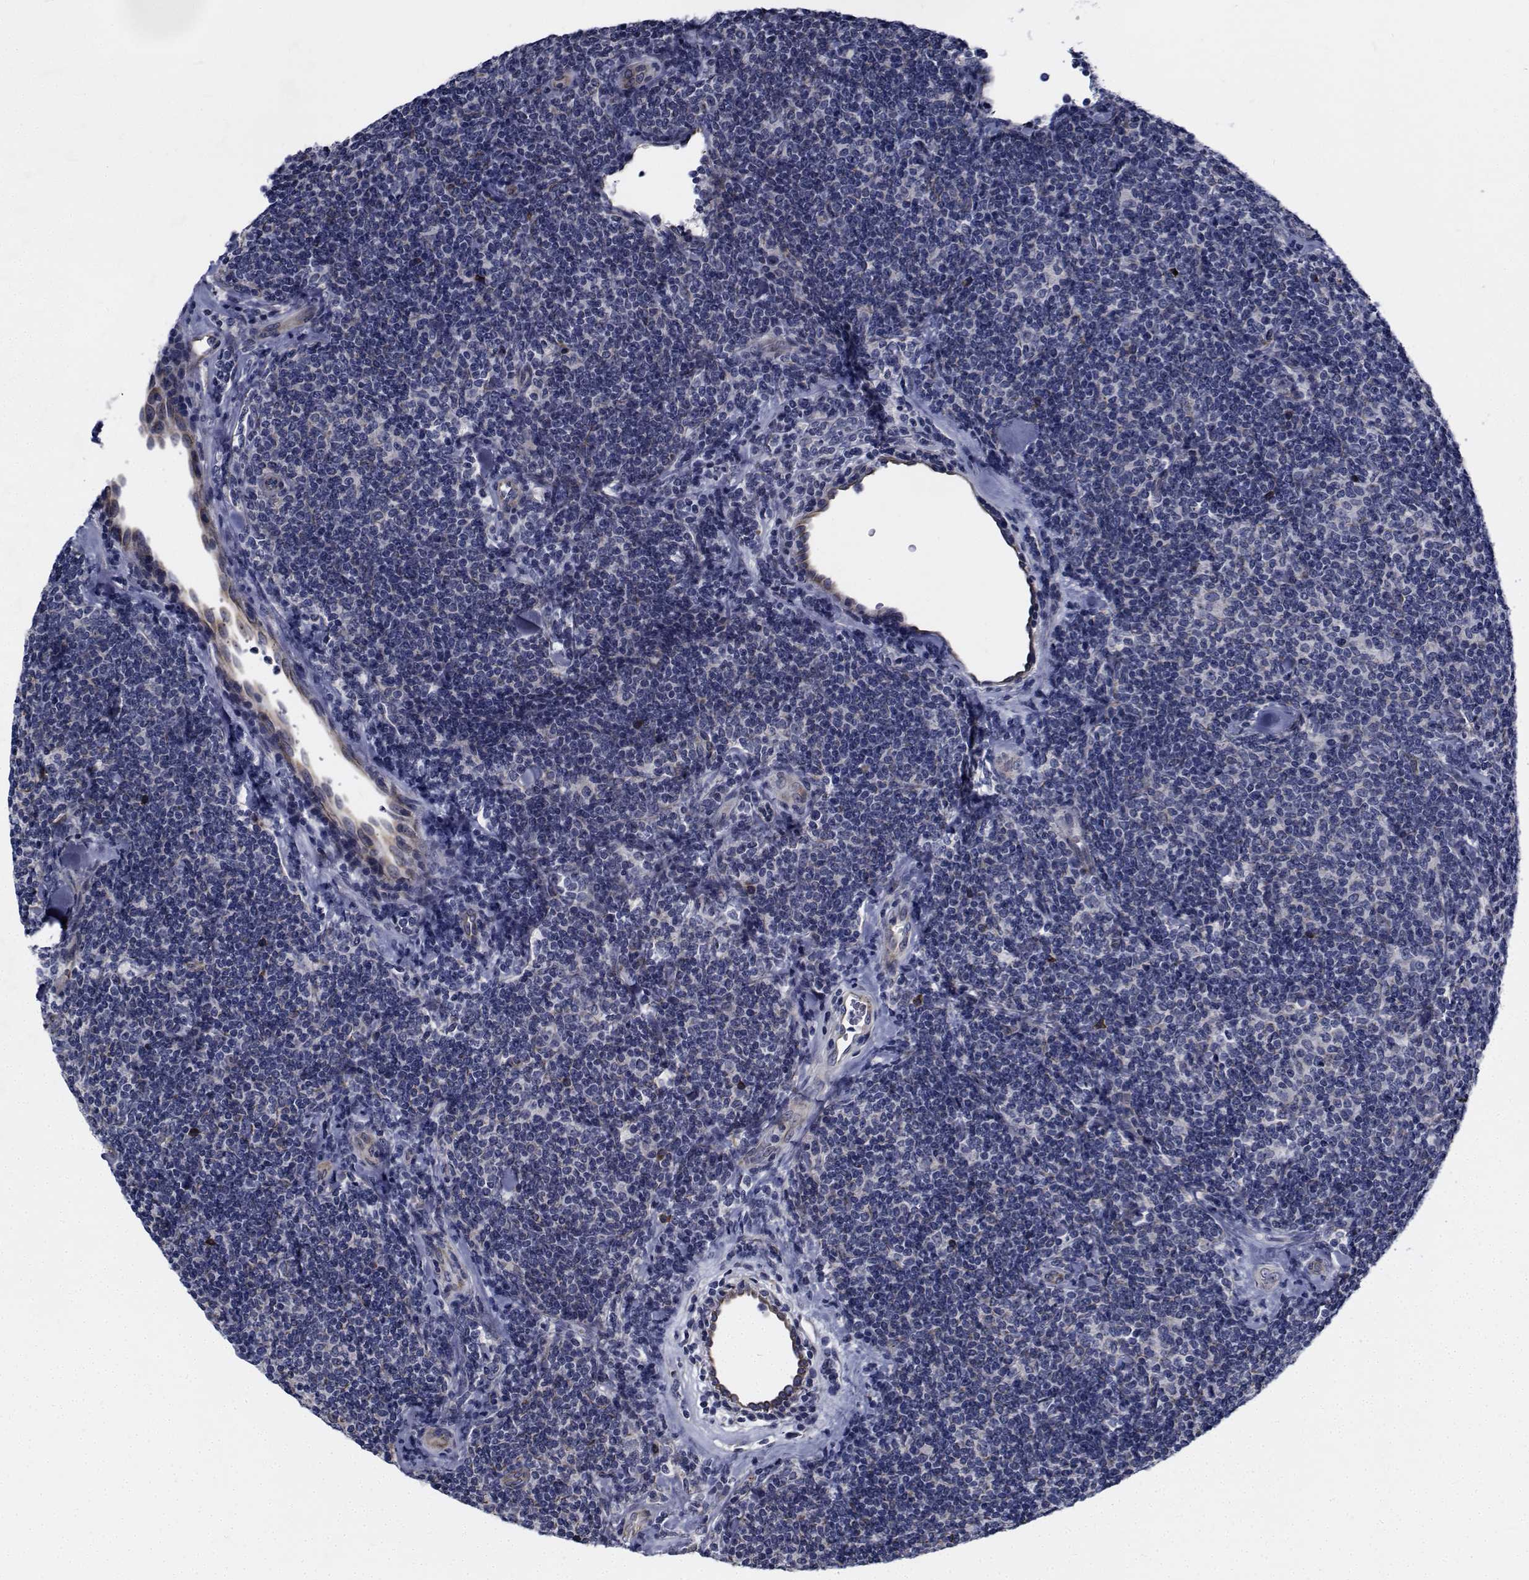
{"staining": {"intensity": "negative", "quantity": "none", "location": "none"}, "tissue": "lymphoma", "cell_type": "Tumor cells", "image_type": "cancer", "snomed": [{"axis": "morphology", "description": "Malignant lymphoma, non-Hodgkin's type, Low grade"}, {"axis": "topography", "description": "Lymph node"}], "caption": "An immunohistochemistry histopathology image of lymphoma is shown. There is no staining in tumor cells of lymphoma.", "gene": "TTBK1", "patient": {"sex": "female", "age": 56}}